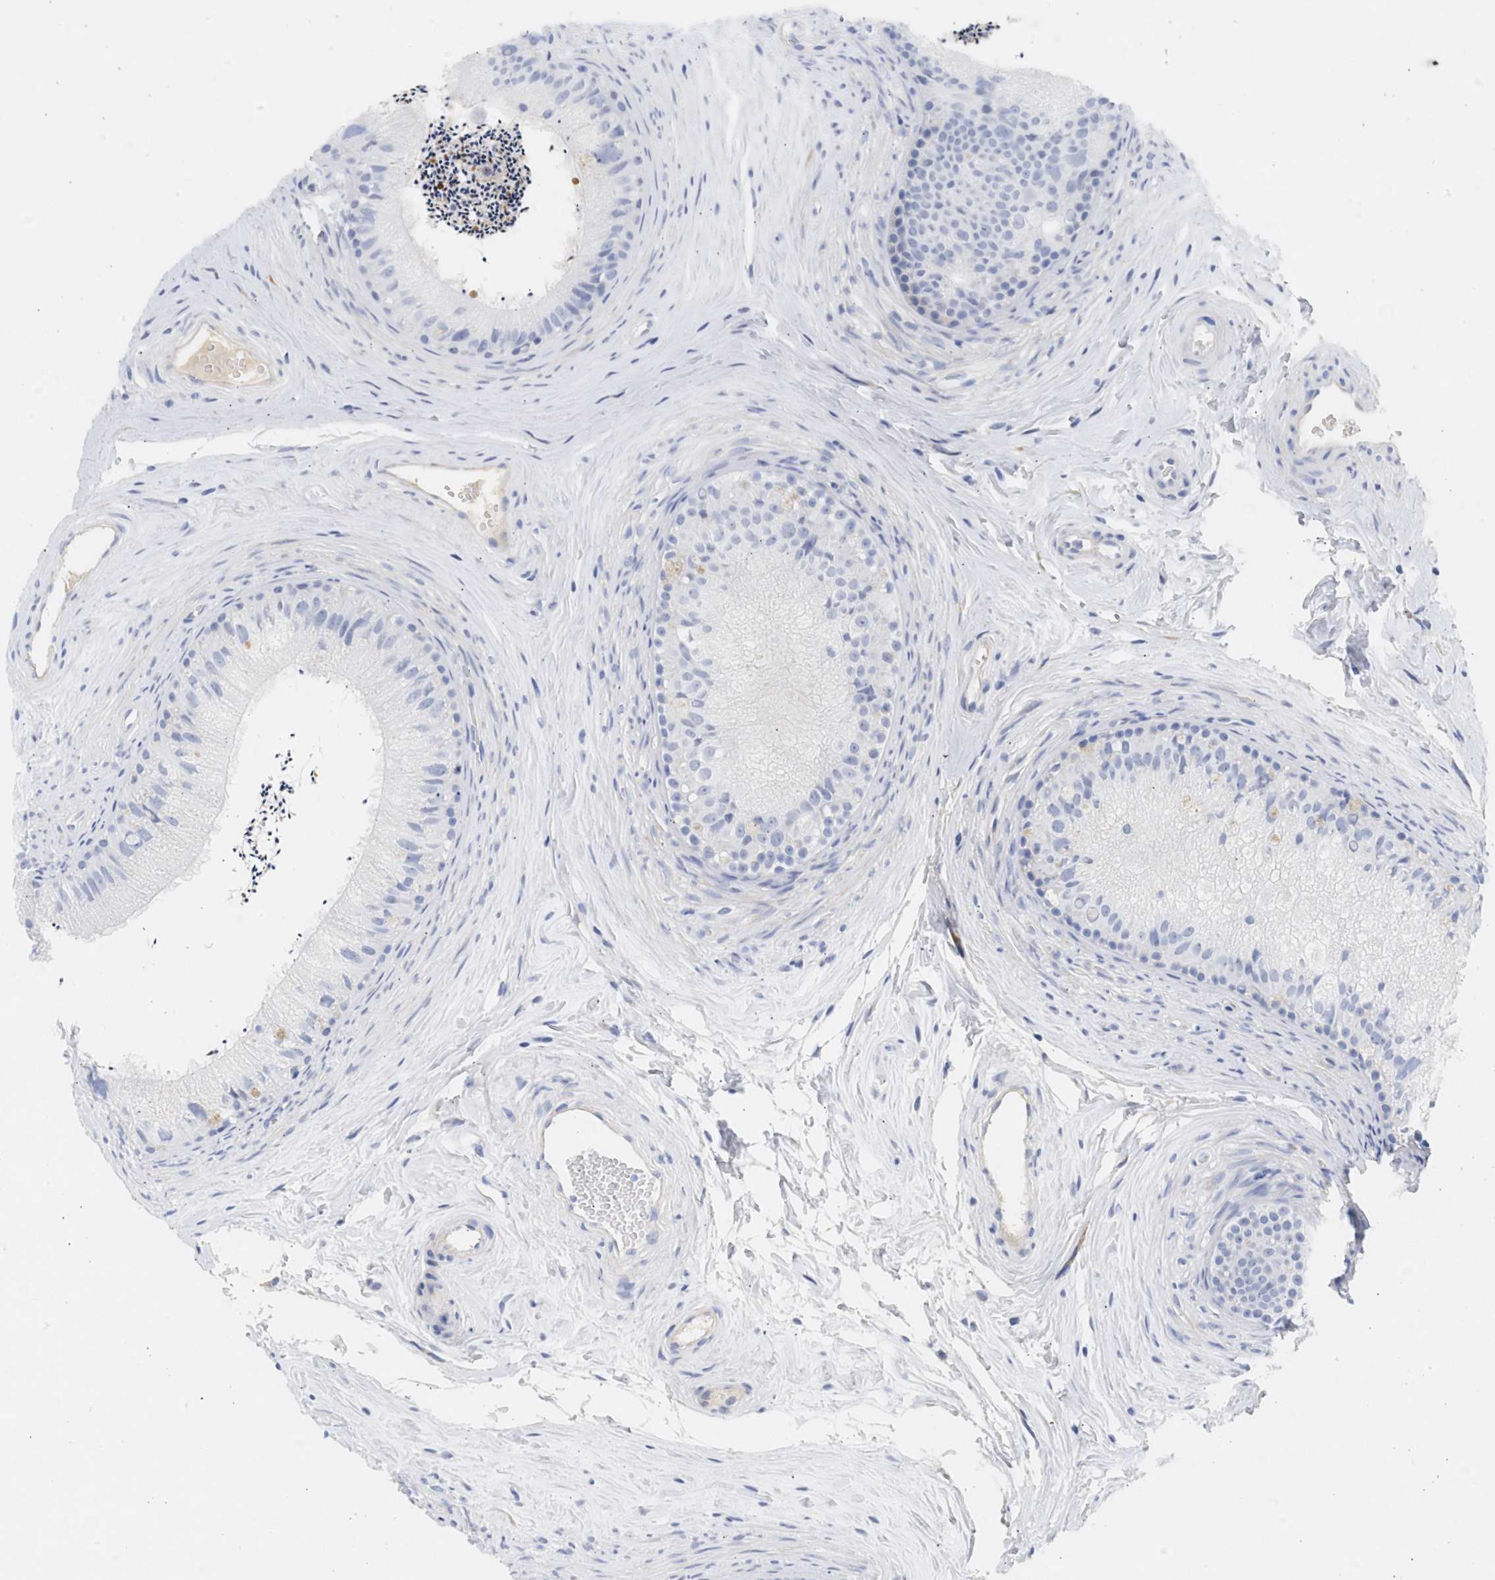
{"staining": {"intensity": "negative", "quantity": "none", "location": "none"}, "tissue": "epididymis", "cell_type": "Glandular cells", "image_type": "normal", "snomed": [{"axis": "morphology", "description": "Normal tissue, NOS"}, {"axis": "topography", "description": "Epididymis"}], "caption": "This is an immunohistochemistry (IHC) histopathology image of benign human epididymis. There is no positivity in glandular cells.", "gene": "SPATA3", "patient": {"sex": "male", "age": 56}}